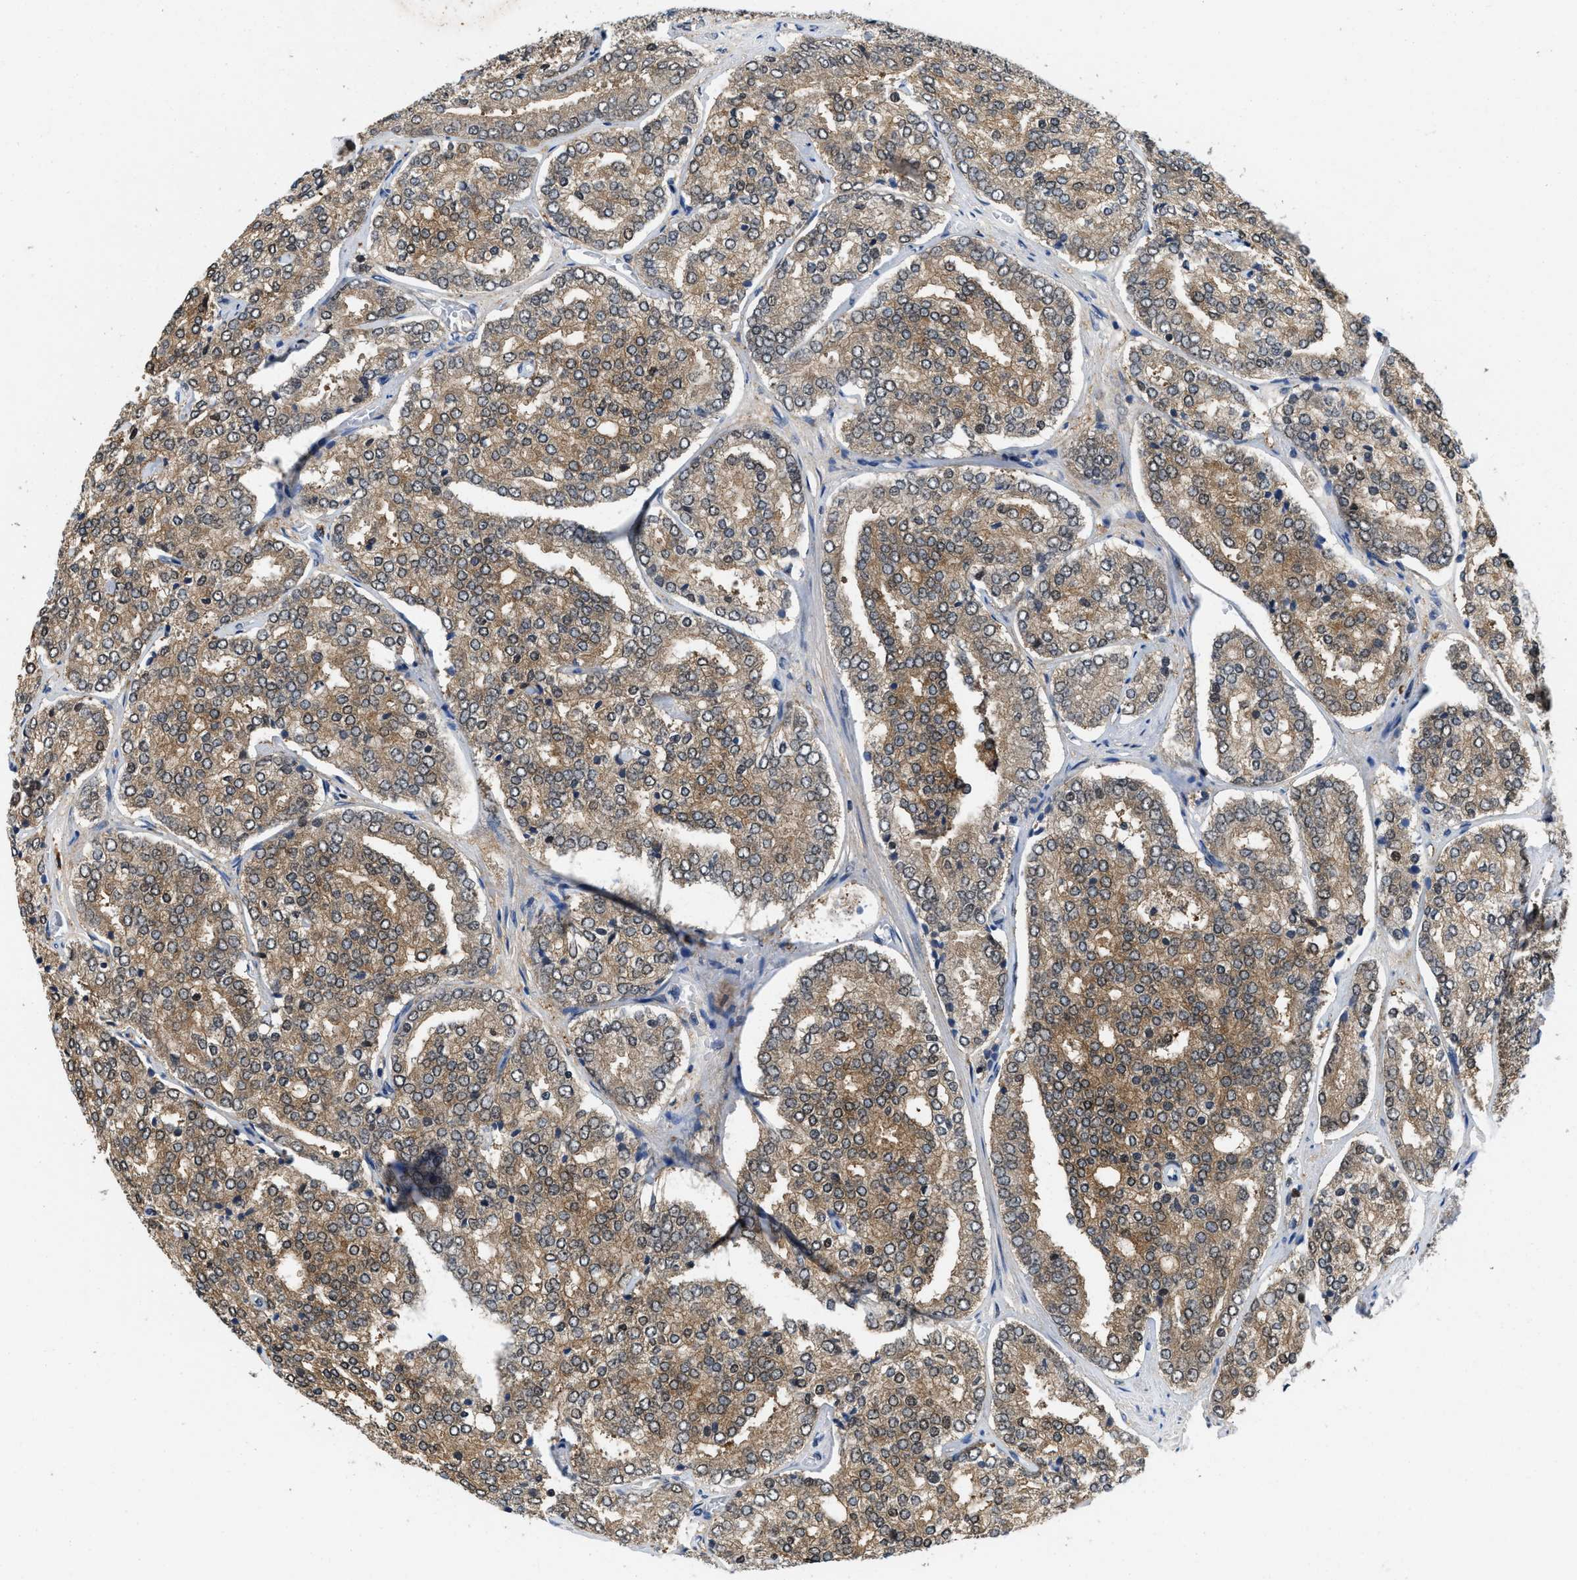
{"staining": {"intensity": "moderate", "quantity": ">75%", "location": "cytoplasmic/membranous"}, "tissue": "prostate cancer", "cell_type": "Tumor cells", "image_type": "cancer", "snomed": [{"axis": "morphology", "description": "Adenocarcinoma, High grade"}, {"axis": "topography", "description": "Prostate"}], "caption": "The micrograph displays a brown stain indicating the presence of a protein in the cytoplasmic/membranous of tumor cells in prostate high-grade adenocarcinoma.", "gene": "SAFB", "patient": {"sex": "male", "age": 65}}